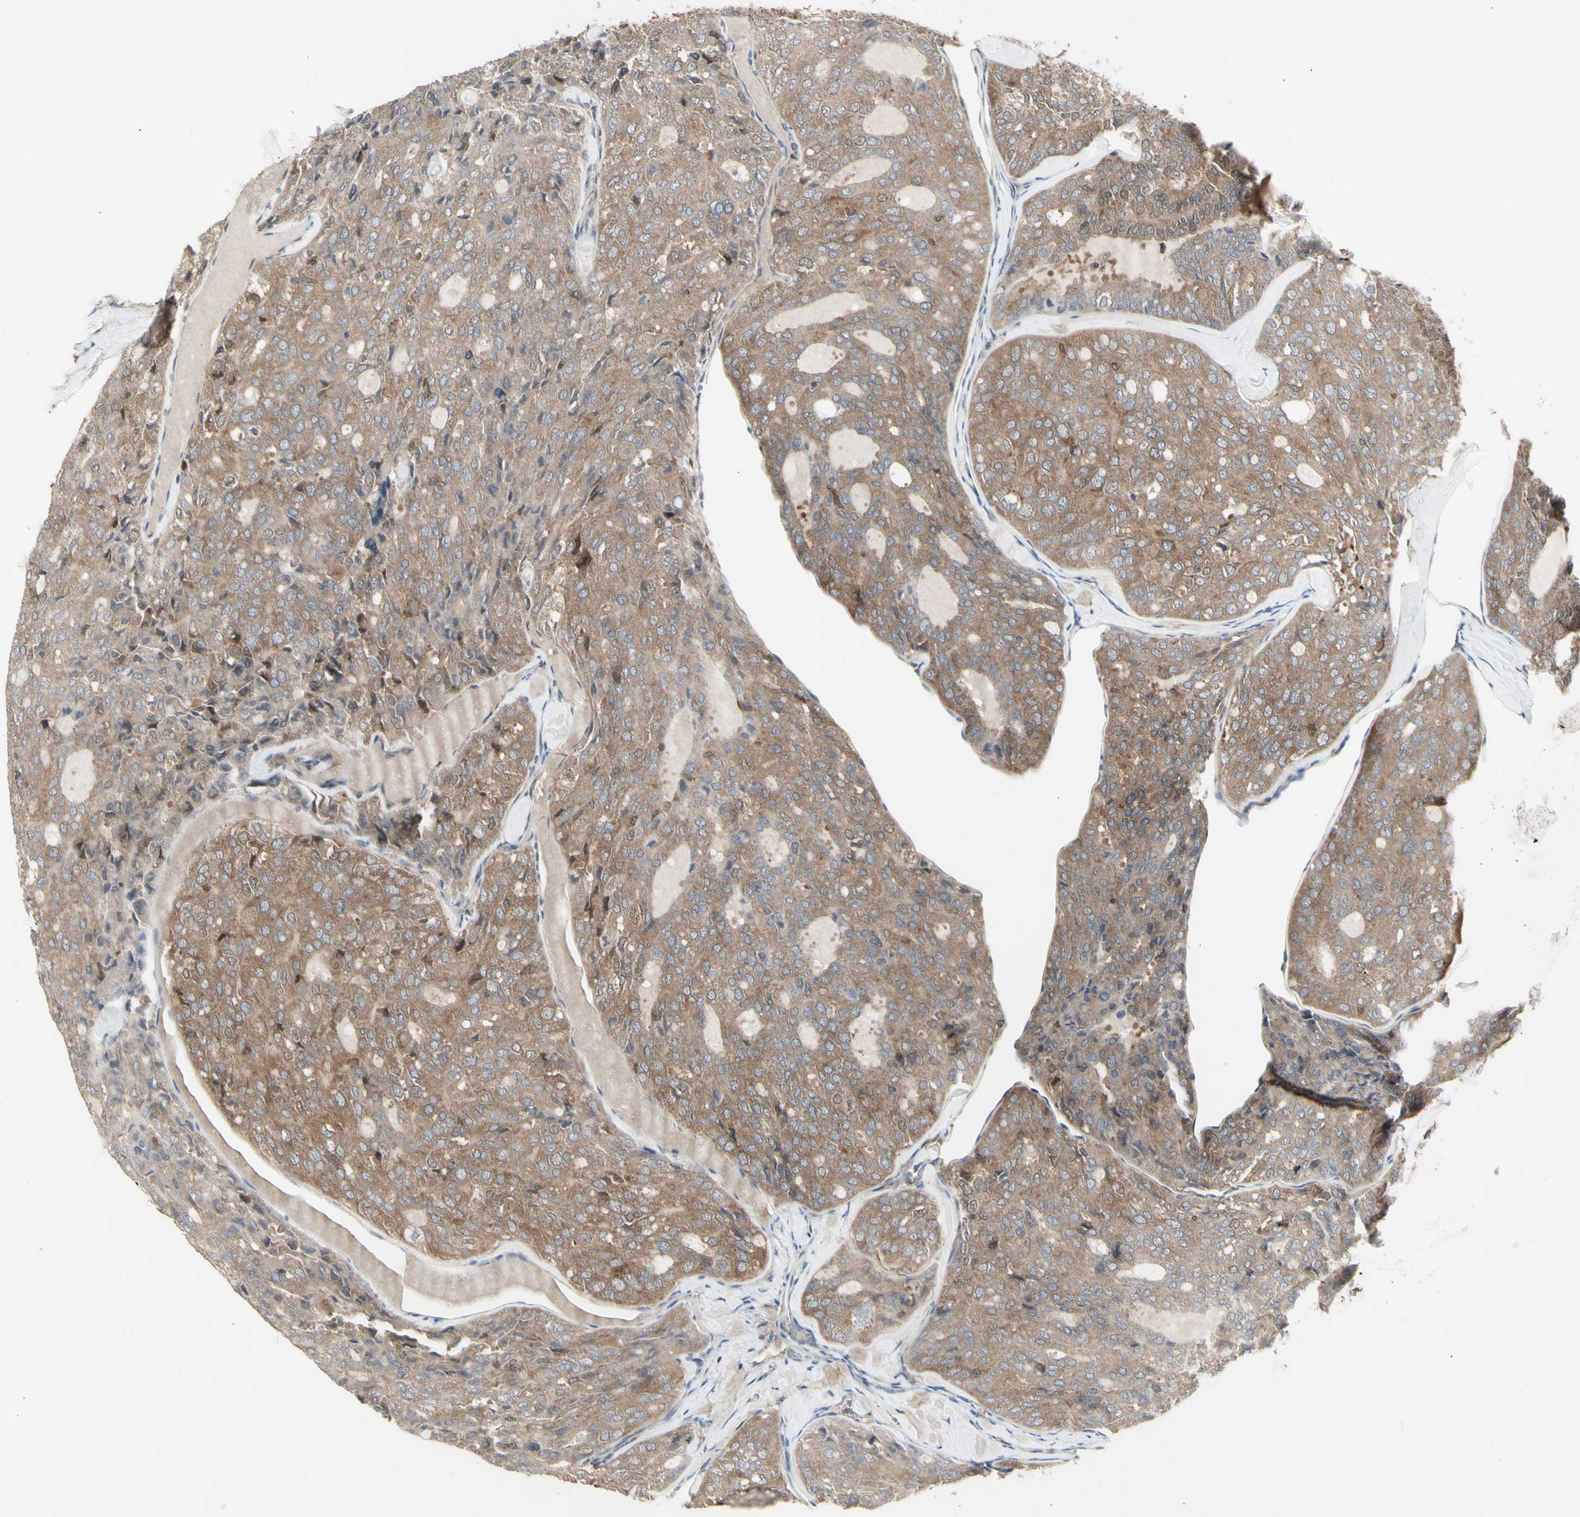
{"staining": {"intensity": "moderate", "quantity": "25%-75%", "location": "cytoplasmic/membranous"}, "tissue": "thyroid cancer", "cell_type": "Tumor cells", "image_type": "cancer", "snomed": [{"axis": "morphology", "description": "Follicular adenoma carcinoma, NOS"}, {"axis": "topography", "description": "Thyroid gland"}], "caption": "IHC staining of thyroid cancer, which reveals medium levels of moderate cytoplasmic/membranous staining in about 25%-75% of tumor cells indicating moderate cytoplasmic/membranous protein positivity. The staining was performed using DAB (3,3'-diaminobenzidine) (brown) for protein detection and nuclei were counterstained in hematoxylin (blue).", "gene": "CHURC1-FNTB", "patient": {"sex": "male", "age": 75}}